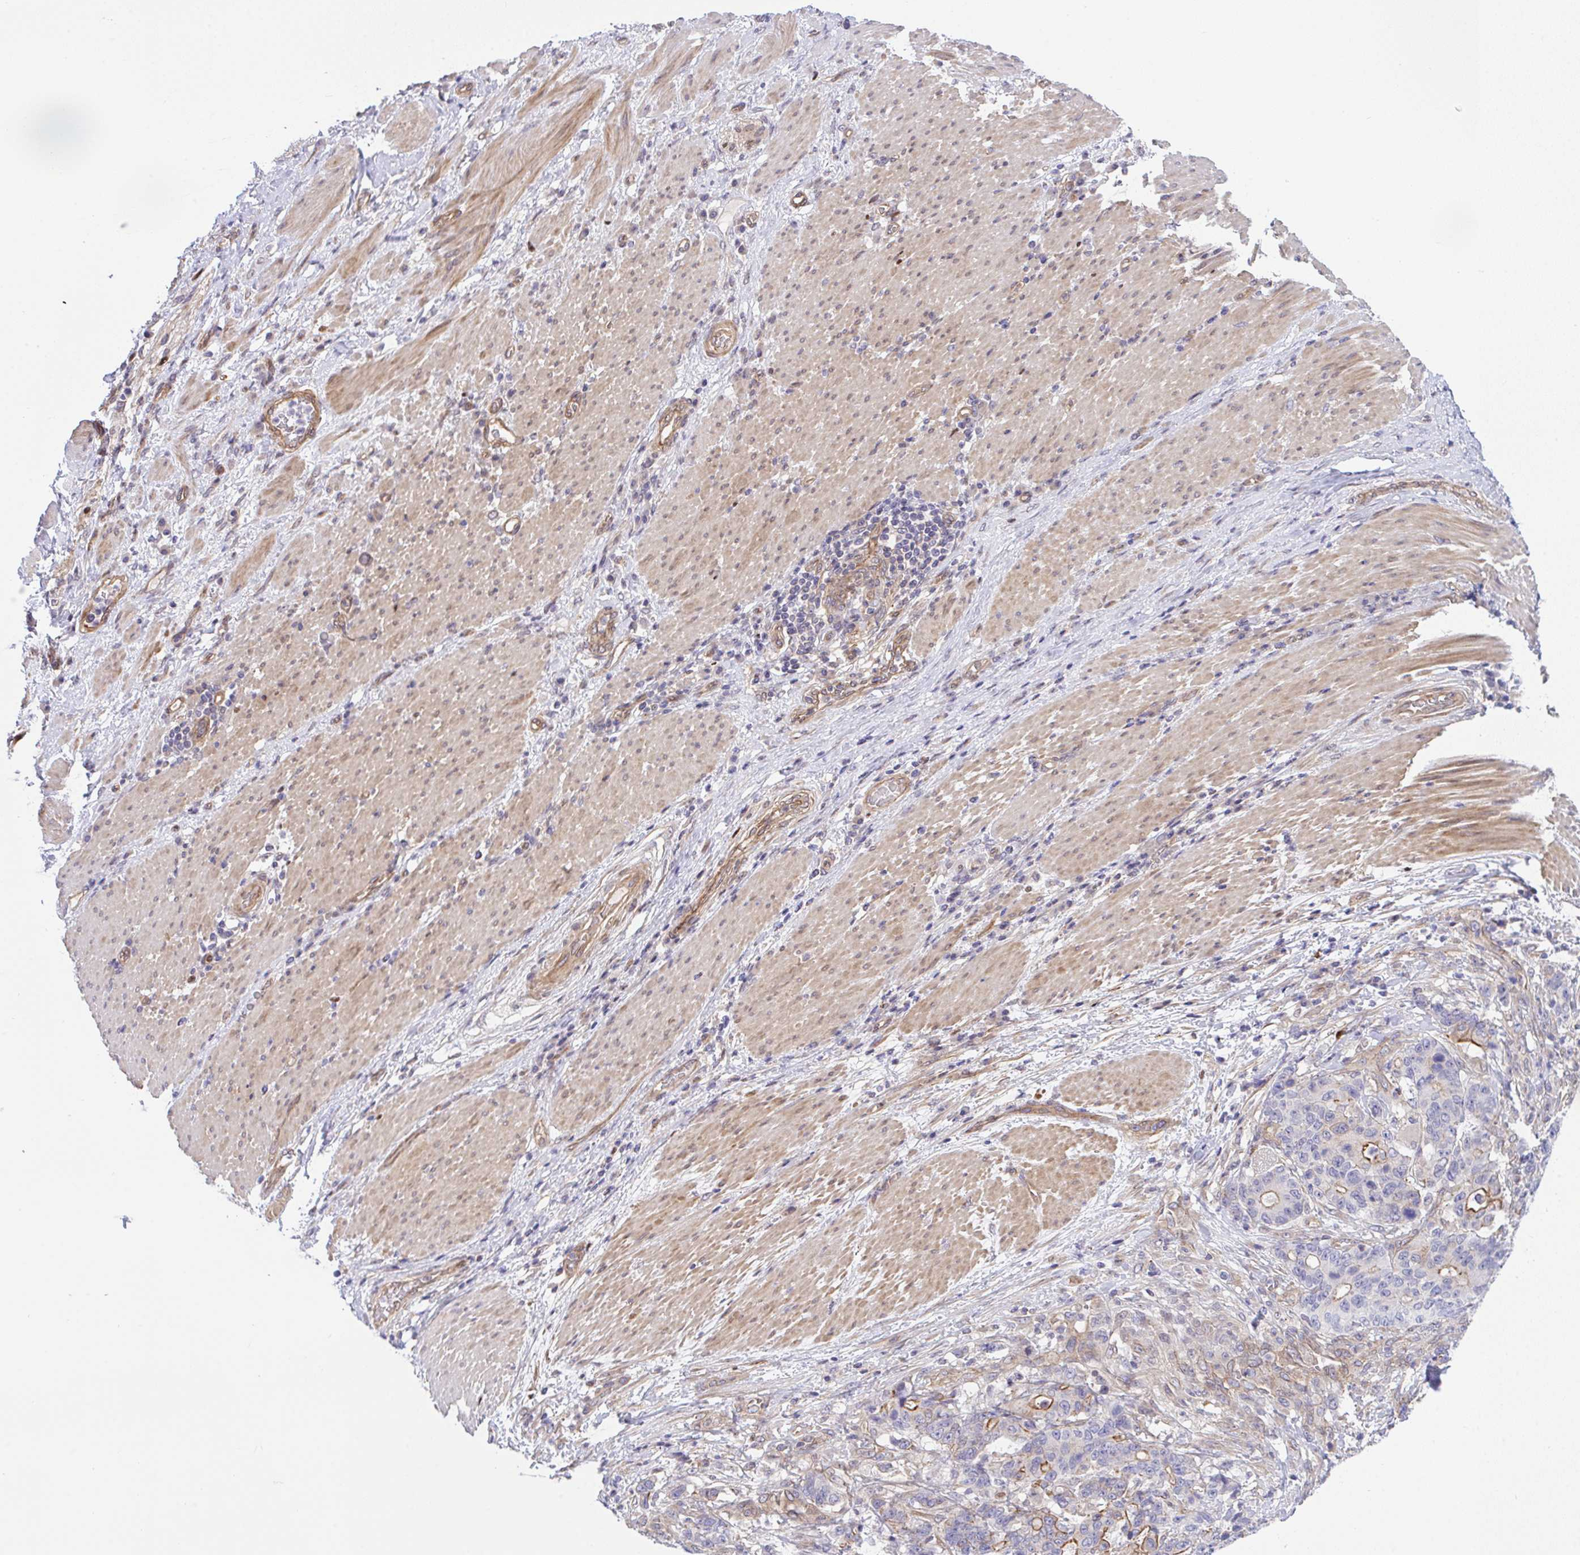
{"staining": {"intensity": "moderate", "quantity": "<25%", "location": "cytoplasmic/membranous"}, "tissue": "stomach cancer", "cell_type": "Tumor cells", "image_type": "cancer", "snomed": [{"axis": "morphology", "description": "Normal tissue, NOS"}, {"axis": "morphology", "description": "Adenocarcinoma, NOS"}, {"axis": "topography", "description": "Stomach"}], "caption": "Protein staining of adenocarcinoma (stomach) tissue shows moderate cytoplasmic/membranous staining in about <25% of tumor cells.", "gene": "ZBED3", "patient": {"sex": "female", "age": 64}}